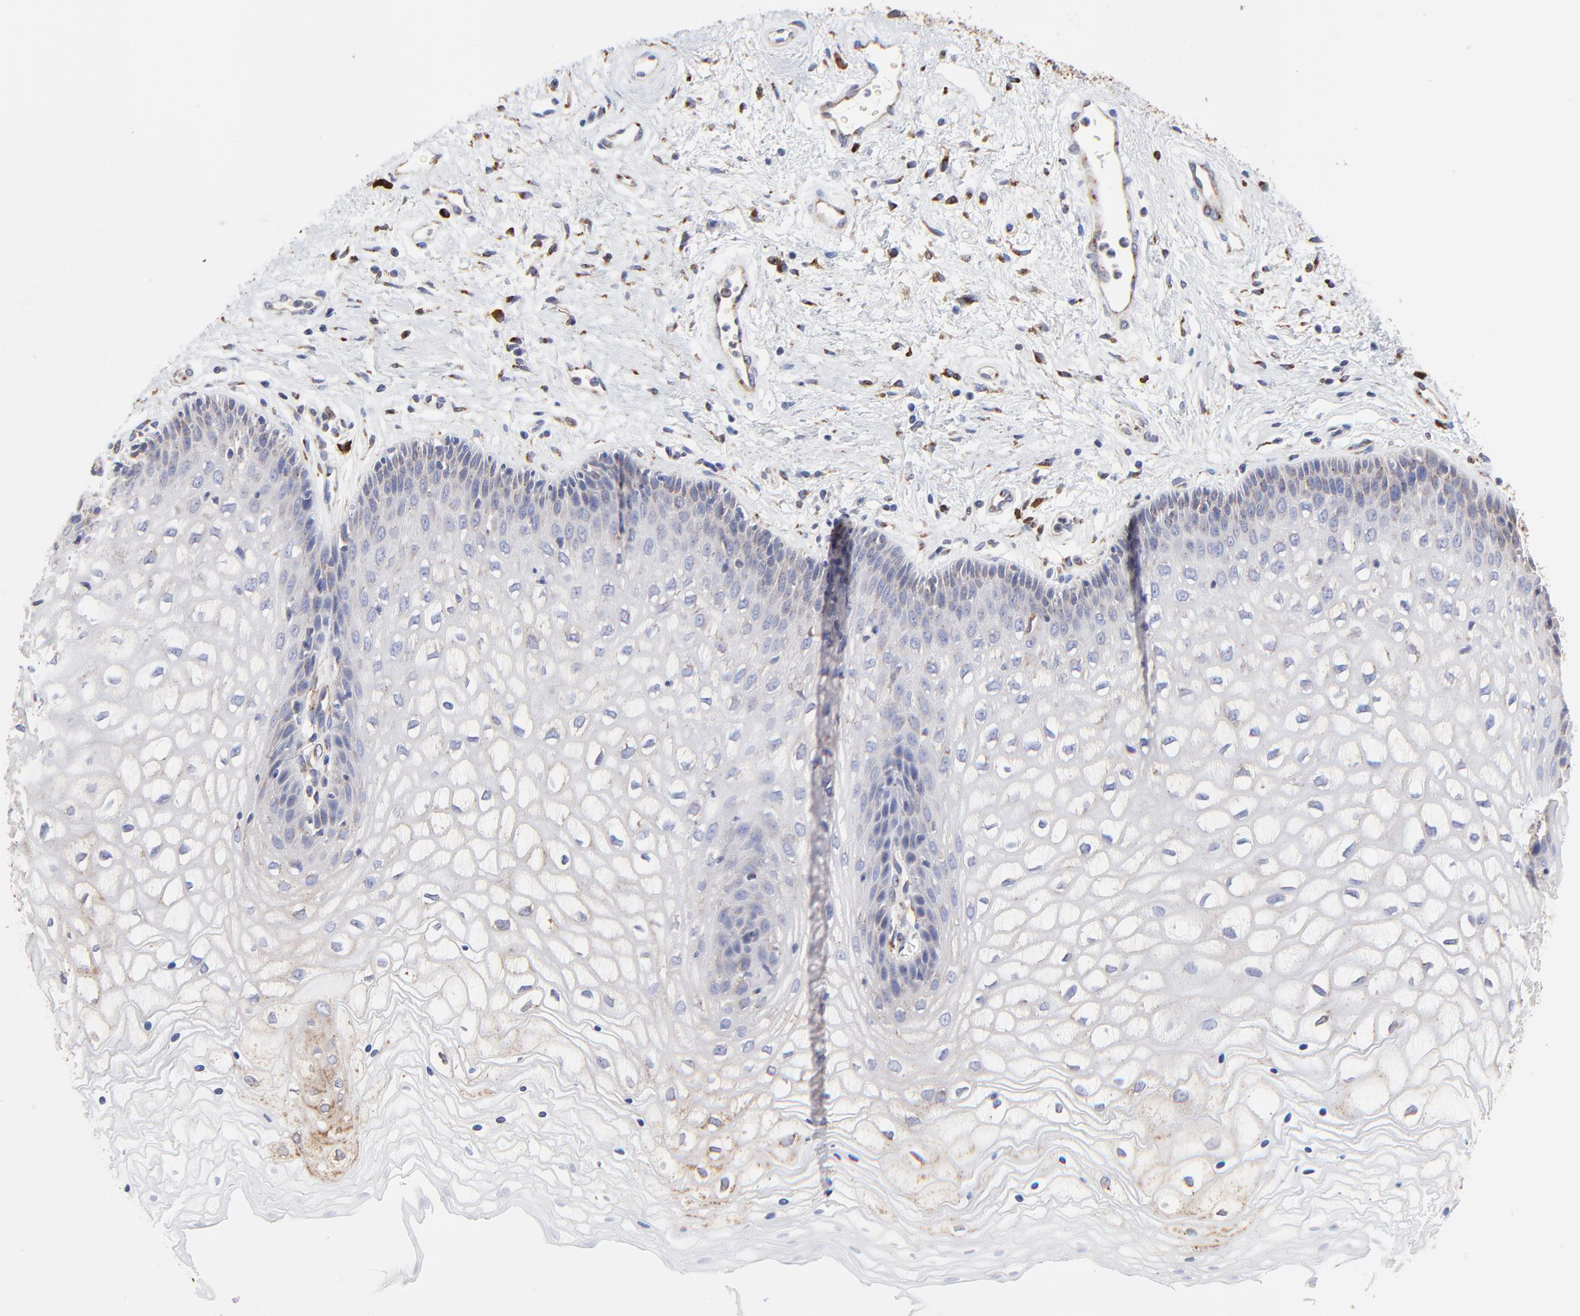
{"staining": {"intensity": "weak", "quantity": "25%-75%", "location": "cytoplasmic/membranous"}, "tissue": "vagina", "cell_type": "Squamous epithelial cells", "image_type": "normal", "snomed": [{"axis": "morphology", "description": "Normal tissue, NOS"}, {"axis": "topography", "description": "Vagina"}], "caption": "Immunohistochemical staining of benign human vagina demonstrates weak cytoplasmic/membranous protein staining in about 25%-75% of squamous epithelial cells.", "gene": "LMAN1", "patient": {"sex": "female", "age": 34}}